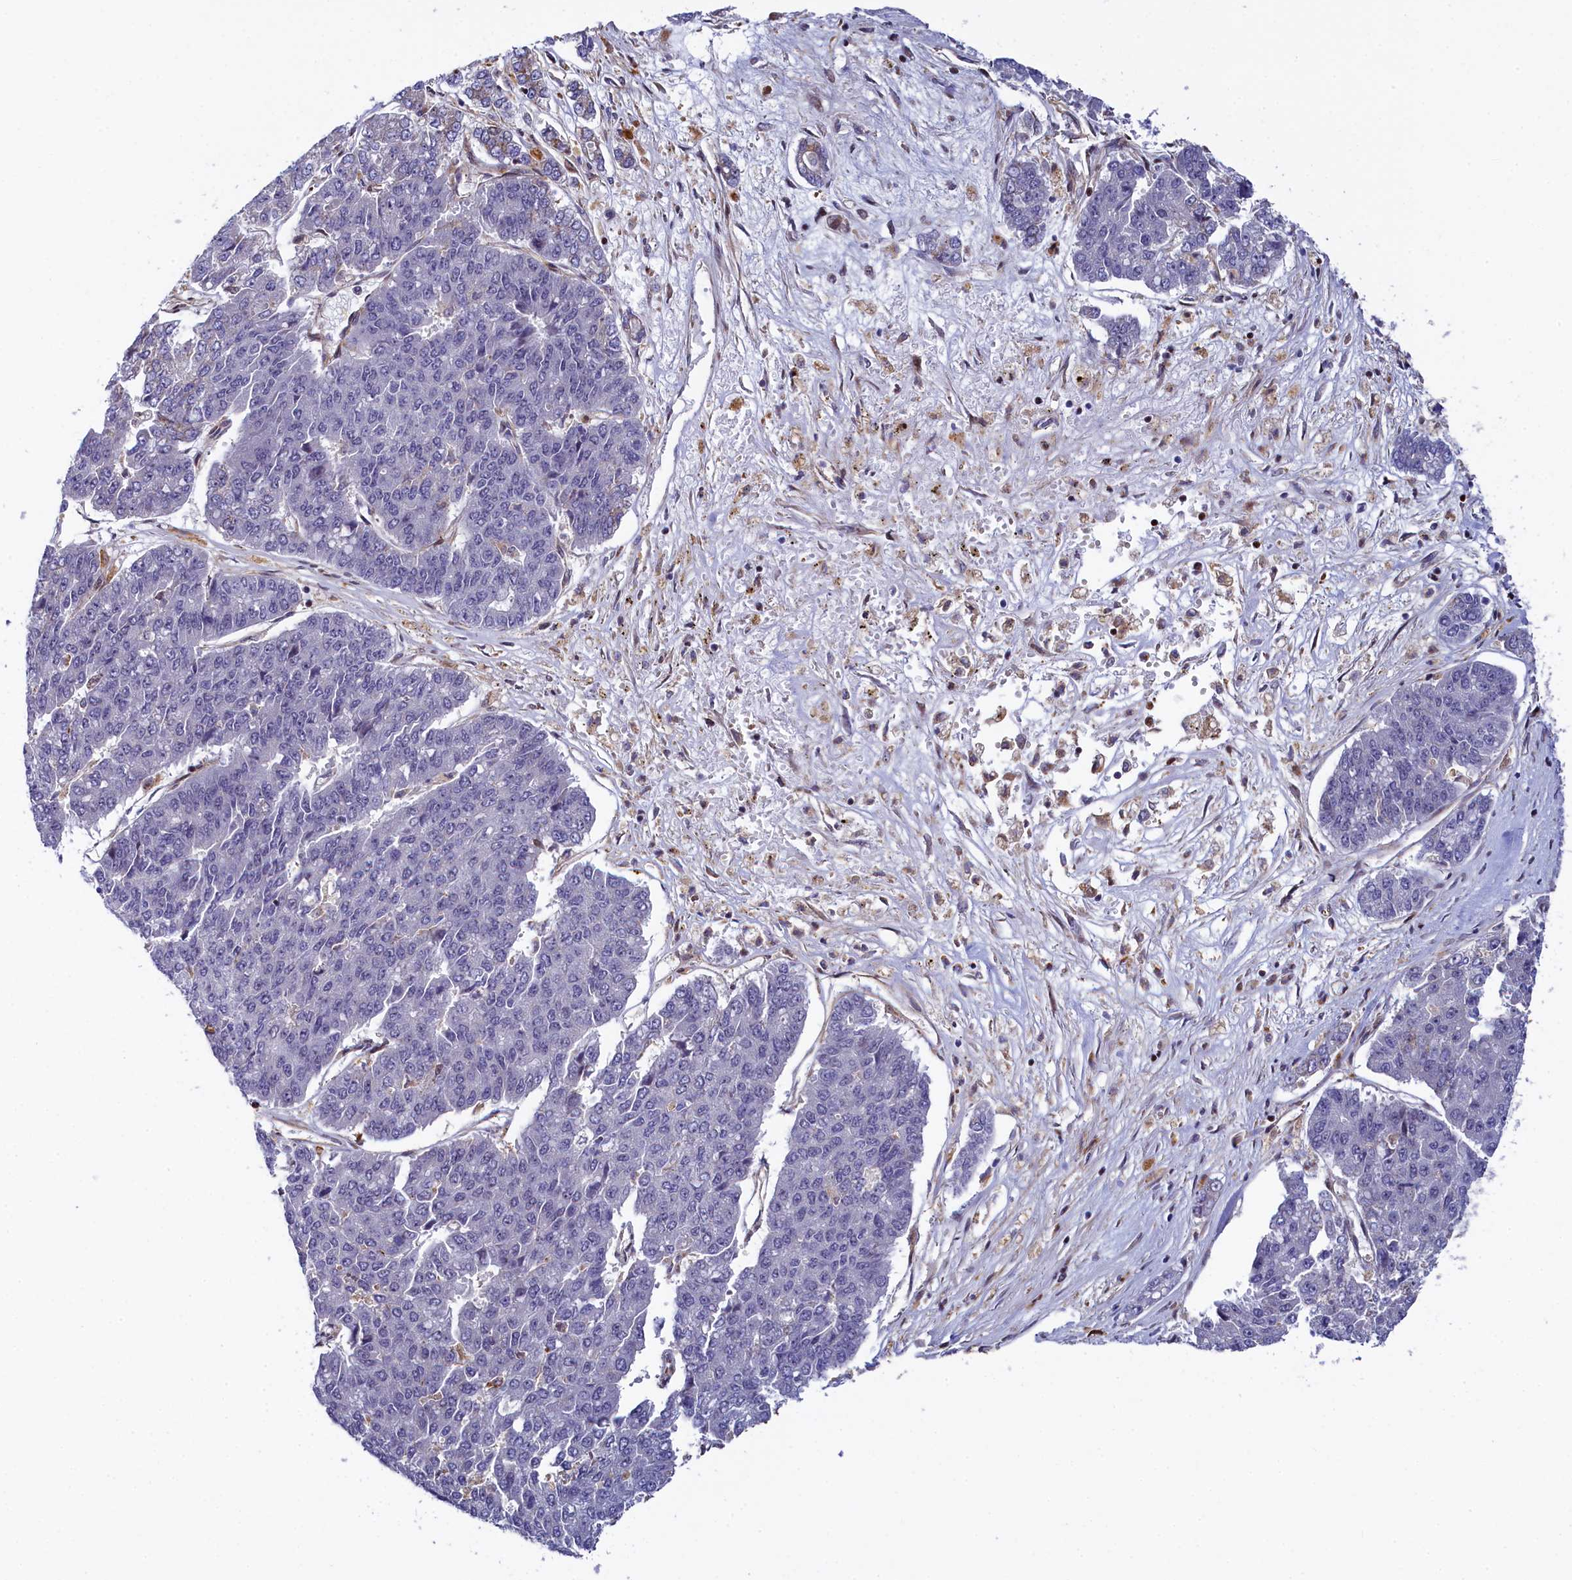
{"staining": {"intensity": "negative", "quantity": "none", "location": "none"}, "tissue": "pancreatic cancer", "cell_type": "Tumor cells", "image_type": "cancer", "snomed": [{"axis": "morphology", "description": "Adenocarcinoma, NOS"}, {"axis": "topography", "description": "Pancreas"}], "caption": "Histopathology image shows no significant protein staining in tumor cells of pancreatic adenocarcinoma.", "gene": "TGDS", "patient": {"sex": "male", "age": 50}}